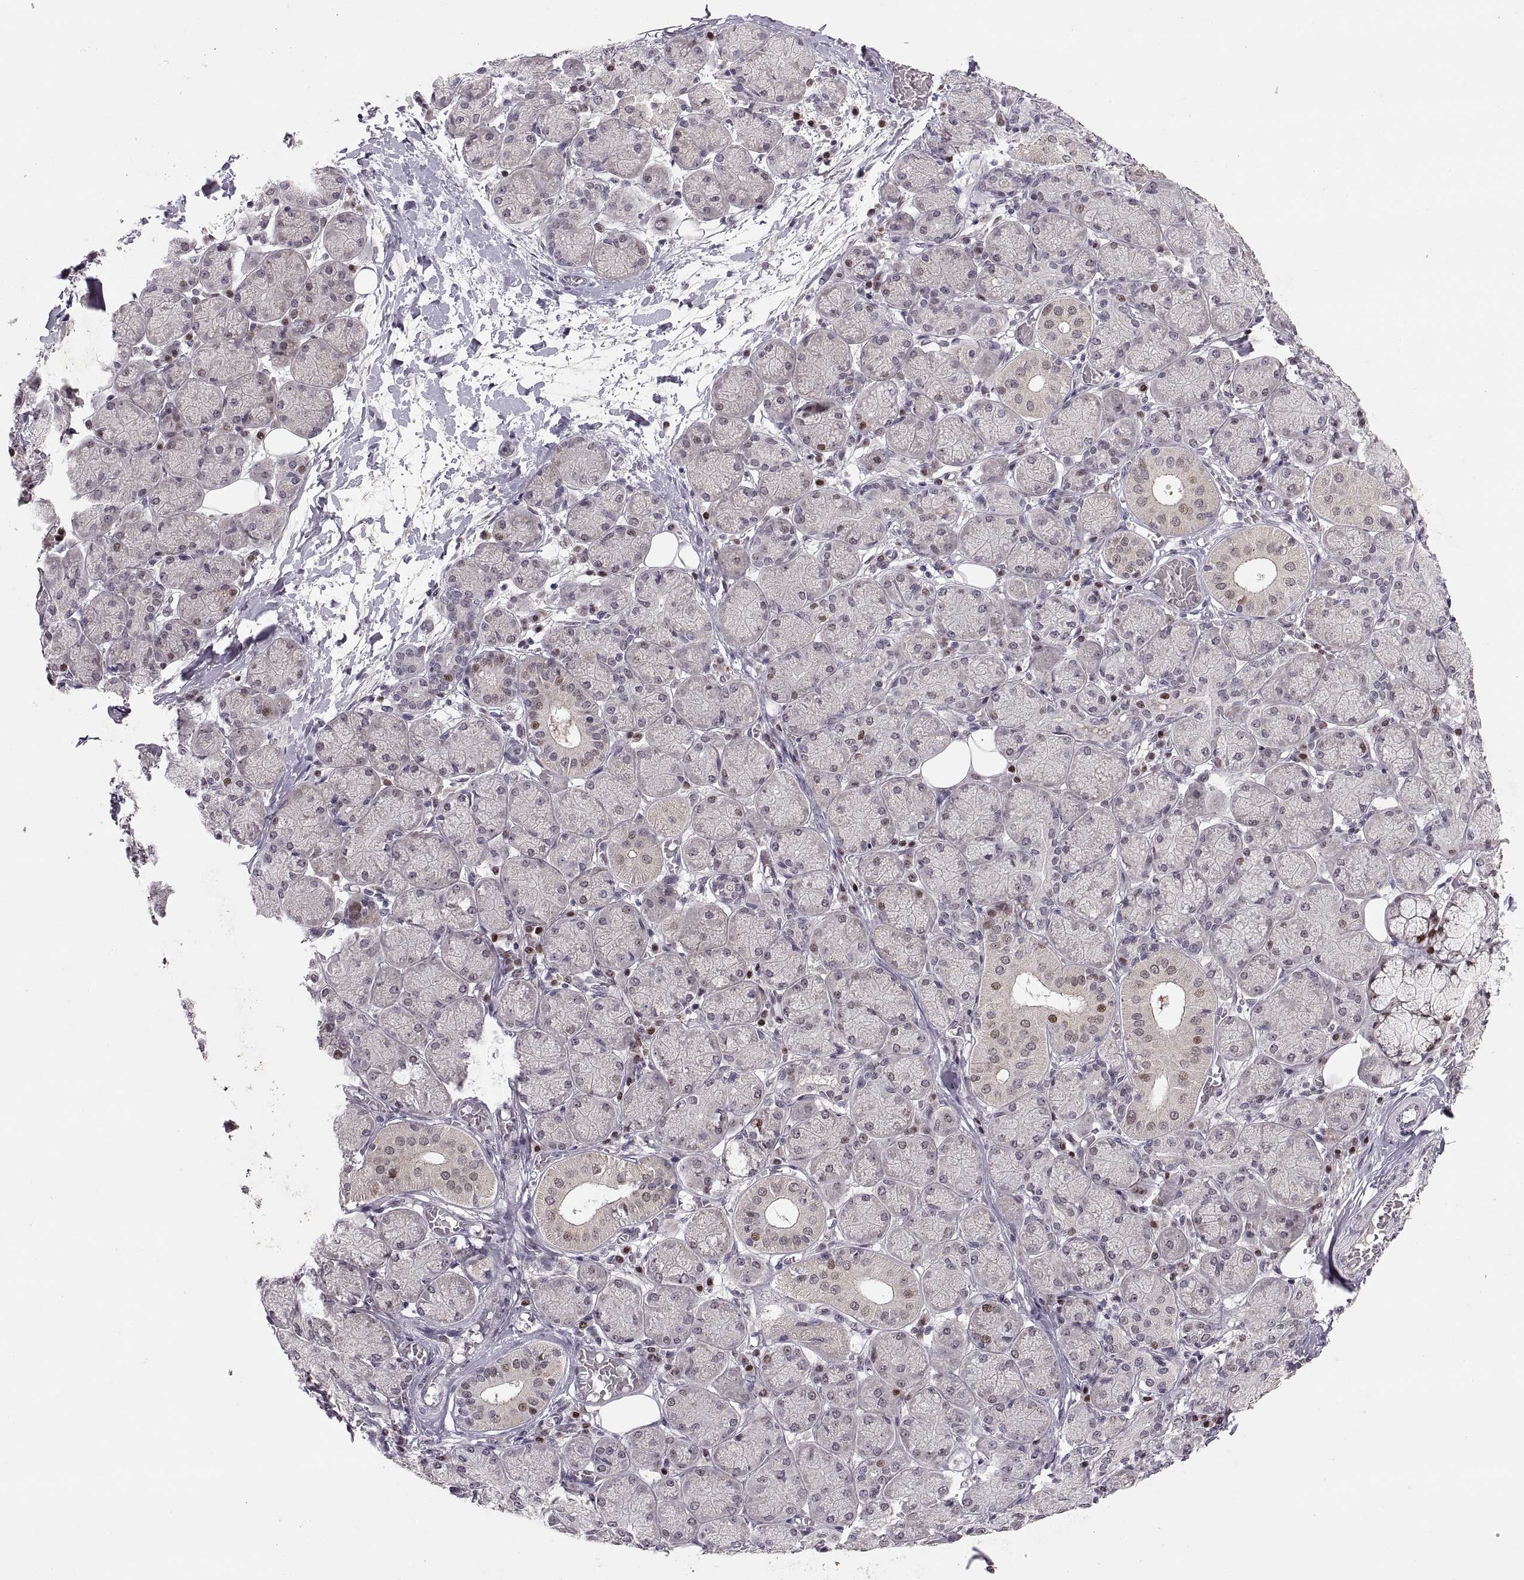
{"staining": {"intensity": "strong", "quantity": "<25%", "location": "nuclear"}, "tissue": "salivary gland", "cell_type": "Glandular cells", "image_type": "normal", "snomed": [{"axis": "morphology", "description": "Normal tissue, NOS"}, {"axis": "topography", "description": "Salivary gland"}, {"axis": "topography", "description": "Peripheral nerve tissue"}], "caption": "Approximately <25% of glandular cells in normal salivary gland exhibit strong nuclear protein staining as visualized by brown immunohistochemical staining.", "gene": "SNAI1", "patient": {"sex": "female", "age": 24}}